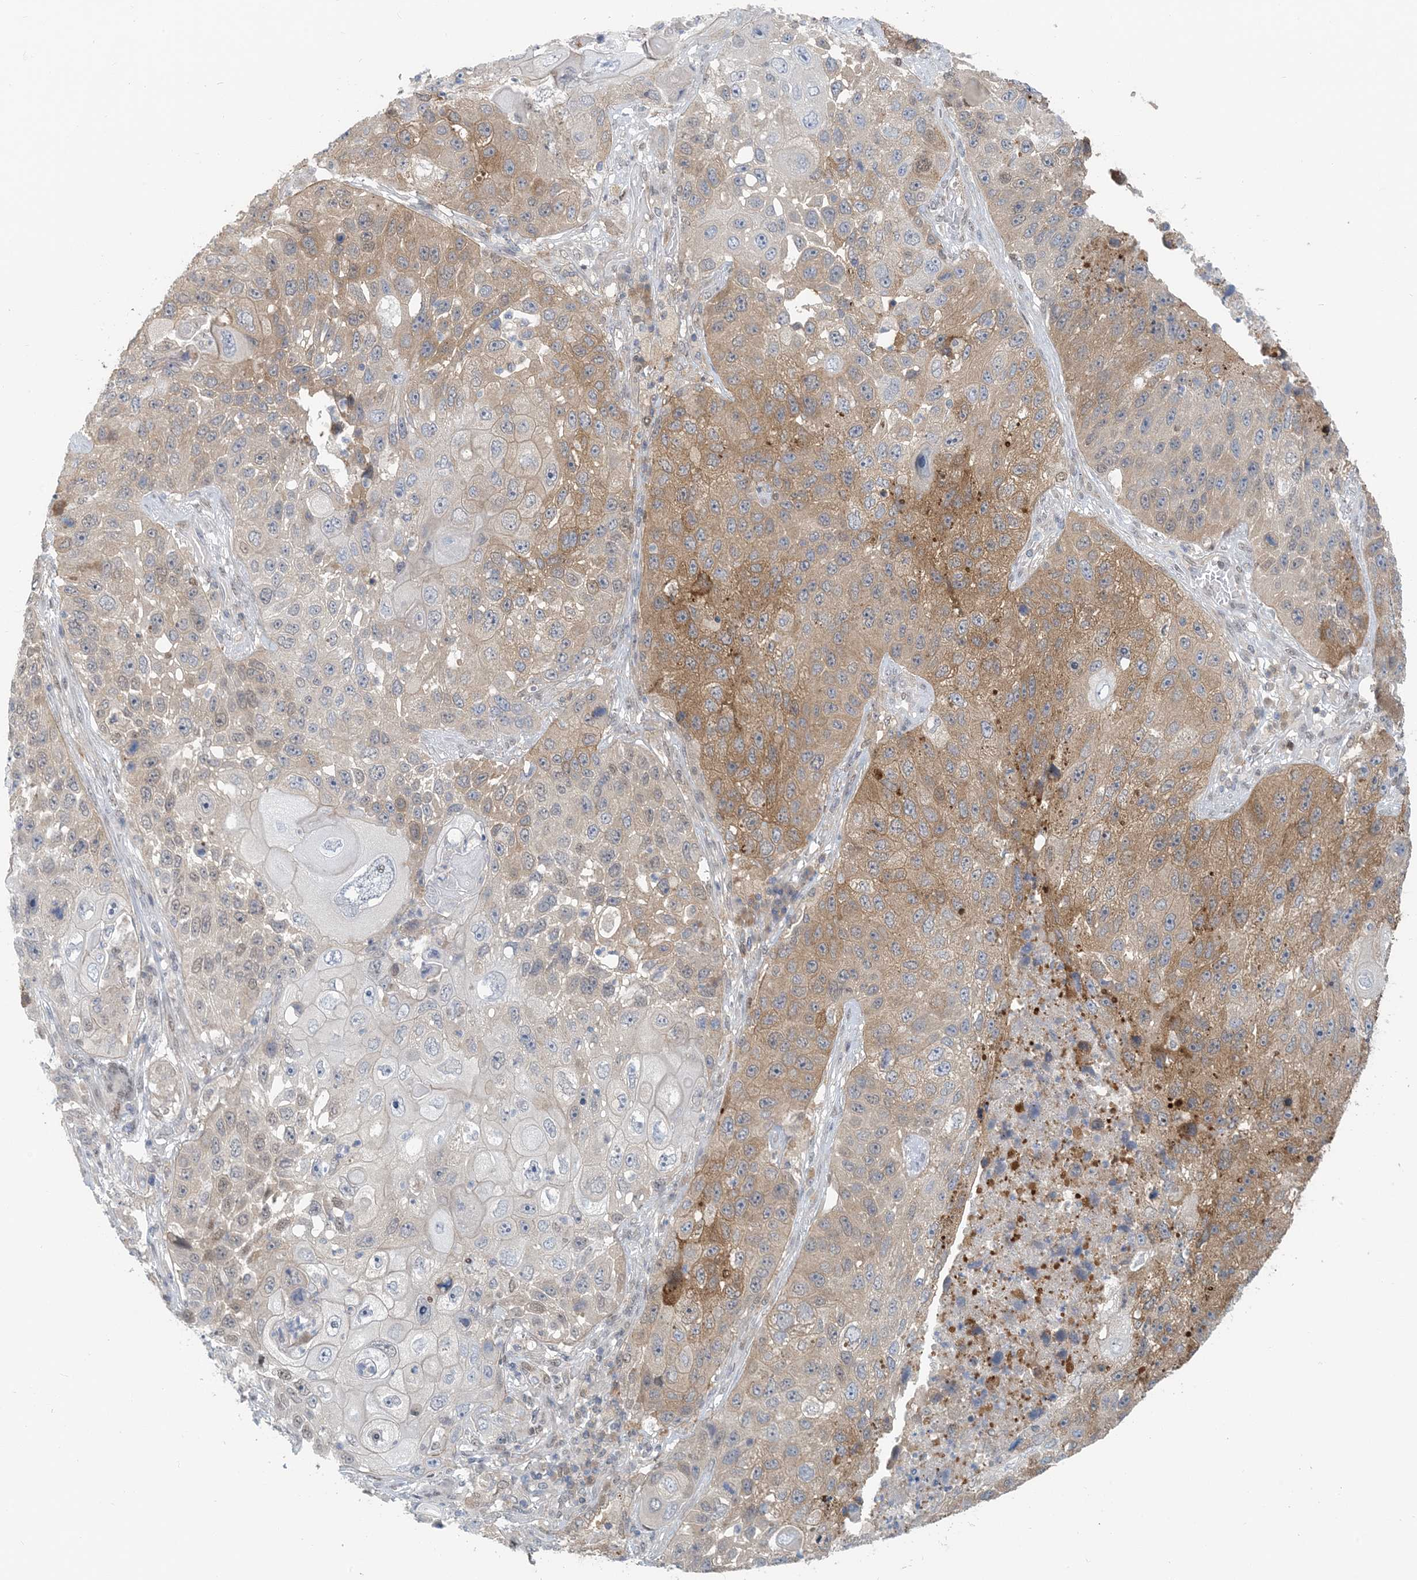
{"staining": {"intensity": "moderate", "quantity": "<25%", "location": "cytoplasmic/membranous"}, "tissue": "lung cancer", "cell_type": "Tumor cells", "image_type": "cancer", "snomed": [{"axis": "morphology", "description": "Squamous cell carcinoma, NOS"}, {"axis": "topography", "description": "Lung"}], "caption": "The histopathology image reveals staining of squamous cell carcinoma (lung), revealing moderate cytoplasmic/membranous protein expression (brown color) within tumor cells. Nuclei are stained in blue.", "gene": "ZC3H12A", "patient": {"sex": "male", "age": 61}}